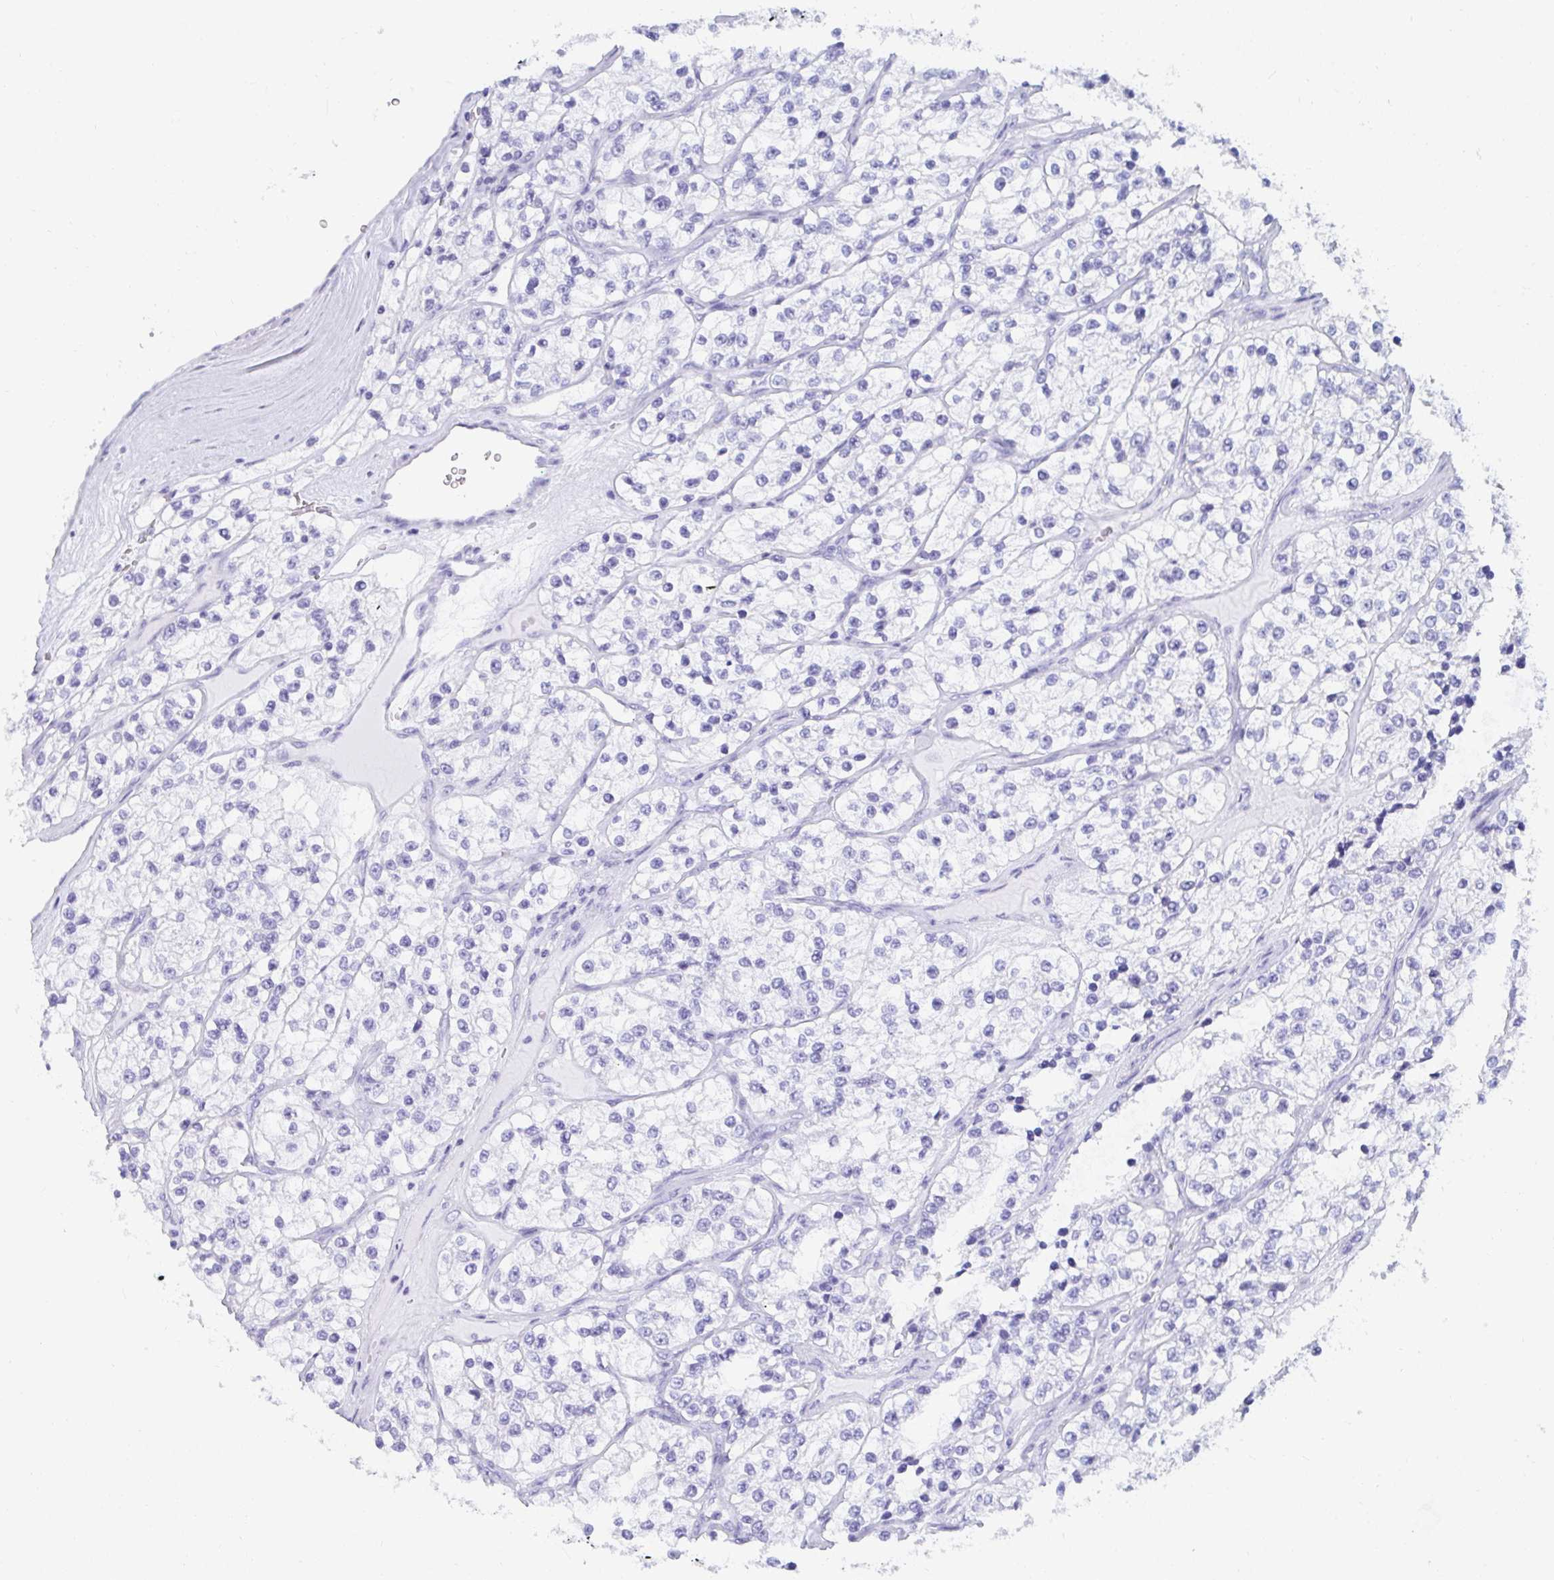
{"staining": {"intensity": "negative", "quantity": "none", "location": "none"}, "tissue": "renal cancer", "cell_type": "Tumor cells", "image_type": "cancer", "snomed": [{"axis": "morphology", "description": "Adenocarcinoma, NOS"}, {"axis": "topography", "description": "Kidney"}], "caption": "This is an immunohistochemistry photomicrograph of human renal cancer (adenocarcinoma). There is no positivity in tumor cells.", "gene": "MROH2B", "patient": {"sex": "female", "age": 57}}